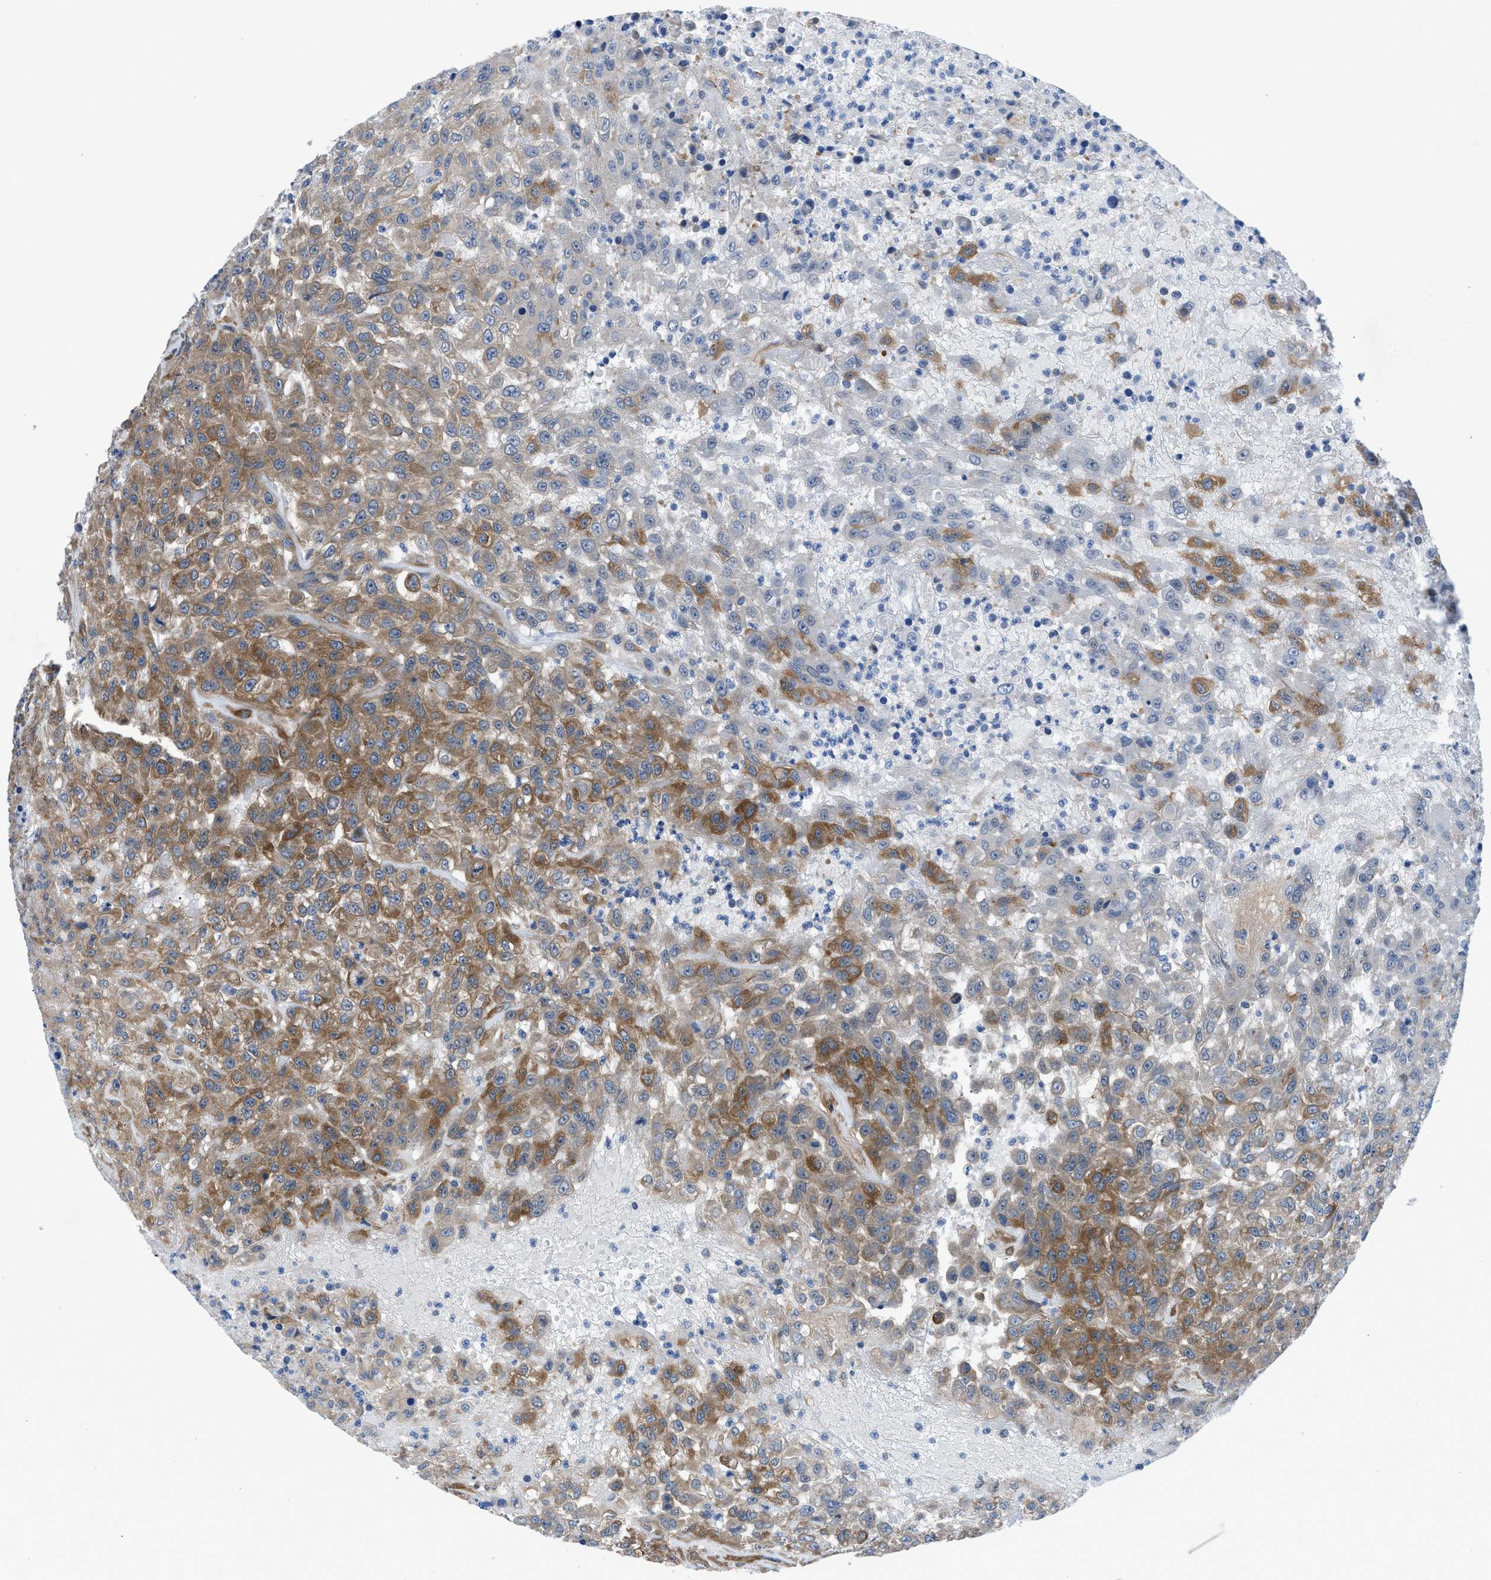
{"staining": {"intensity": "moderate", "quantity": ">75%", "location": "cytoplasmic/membranous"}, "tissue": "urothelial cancer", "cell_type": "Tumor cells", "image_type": "cancer", "snomed": [{"axis": "morphology", "description": "Urothelial carcinoma, High grade"}, {"axis": "topography", "description": "Urinary bladder"}], "caption": "Brown immunohistochemical staining in urothelial carcinoma (high-grade) exhibits moderate cytoplasmic/membranous positivity in about >75% of tumor cells.", "gene": "TRIP4", "patient": {"sex": "male", "age": 46}}